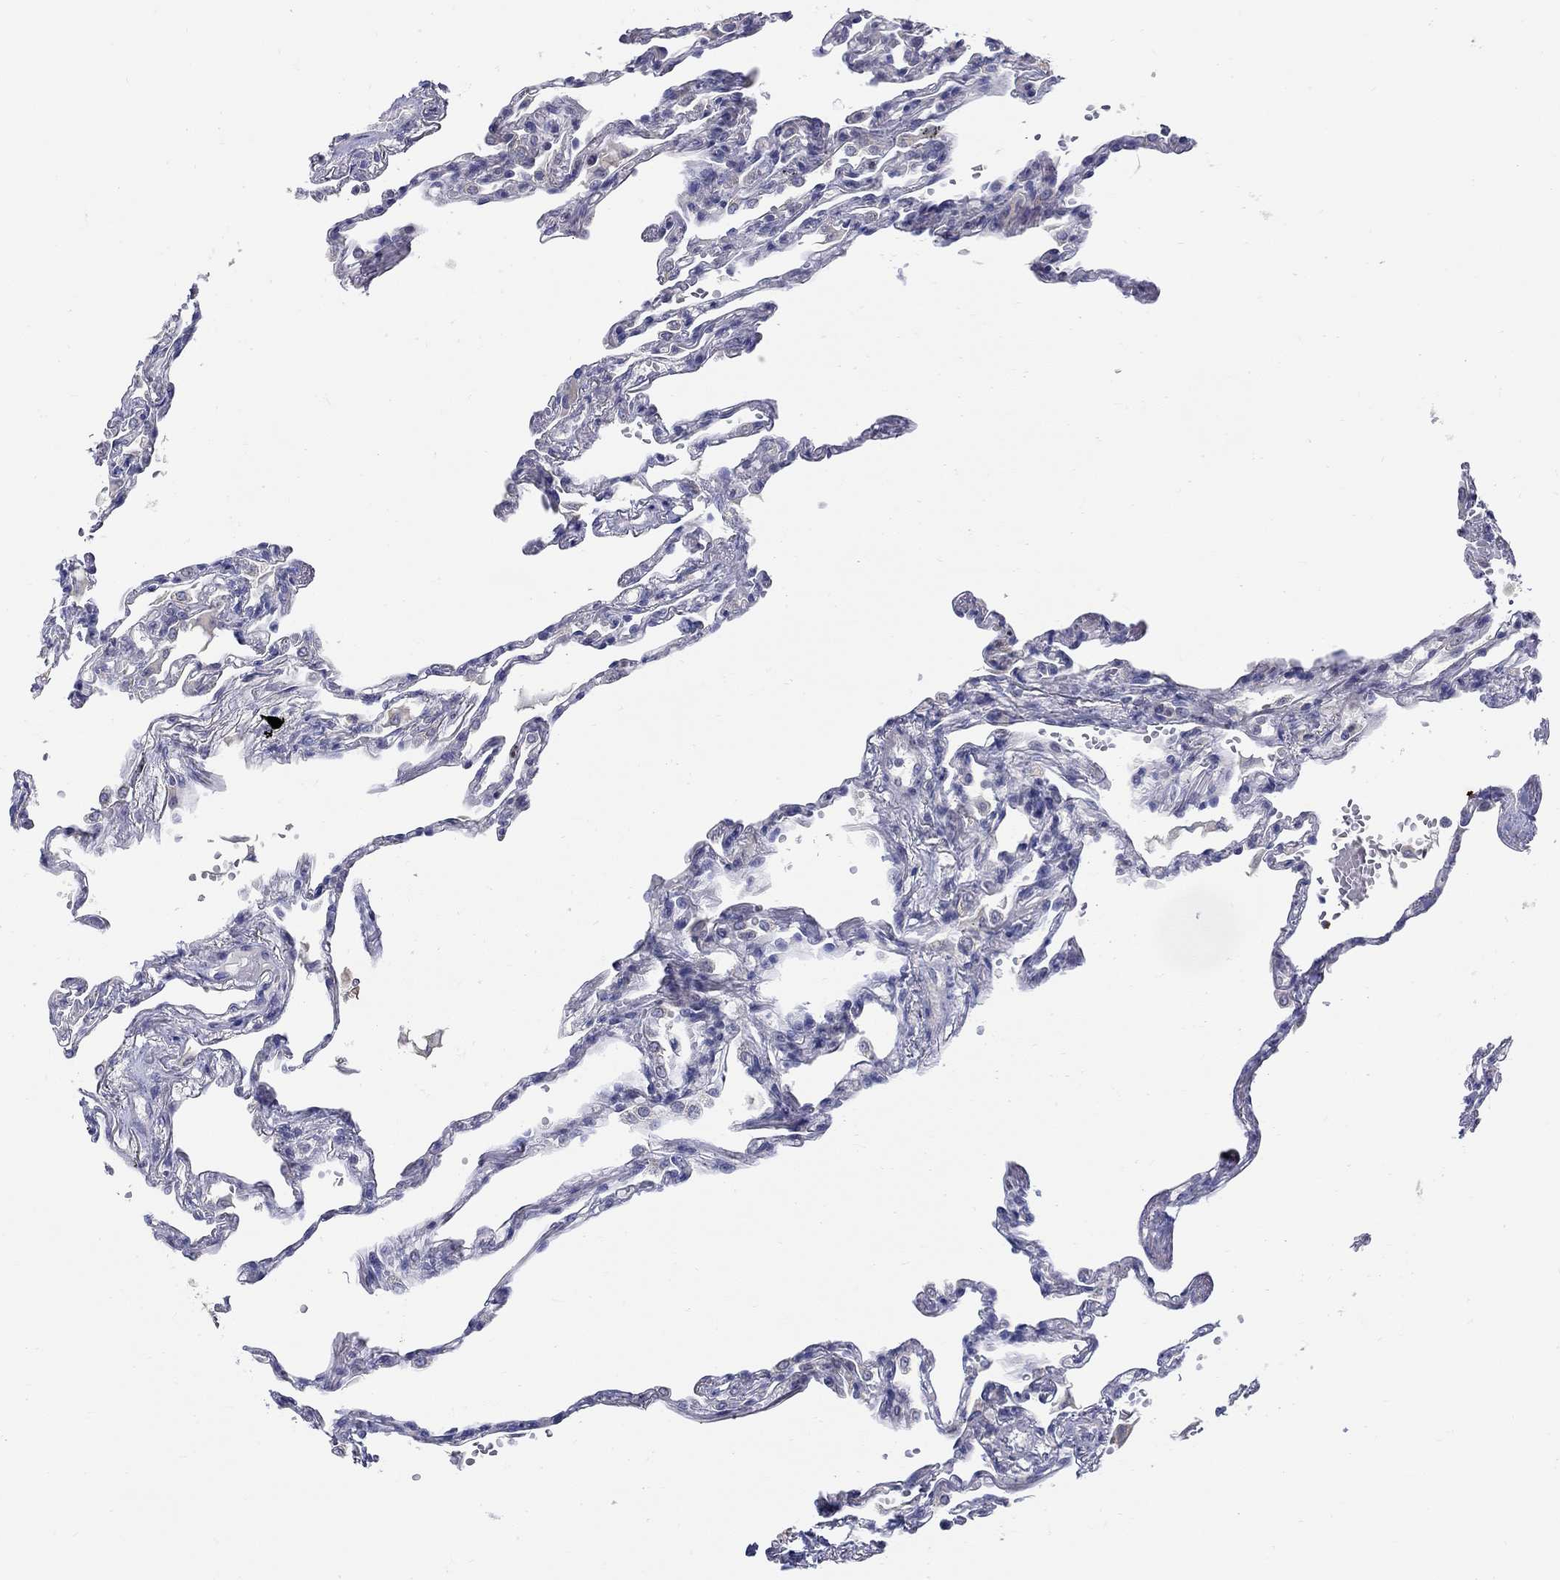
{"staining": {"intensity": "negative", "quantity": "none", "location": "none"}, "tissue": "lung", "cell_type": "Alveolar cells", "image_type": "normal", "snomed": [{"axis": "morphology", "description": "Normal tissue, NOS"}, {"axis": "topography", "description": "Lung"}], "caption": "Immunohistochemistry of normal human lung exhibits no expression in alveolar cells.", "gene": "ABCA4", "patient": {"sex": "male", "age": 78}}